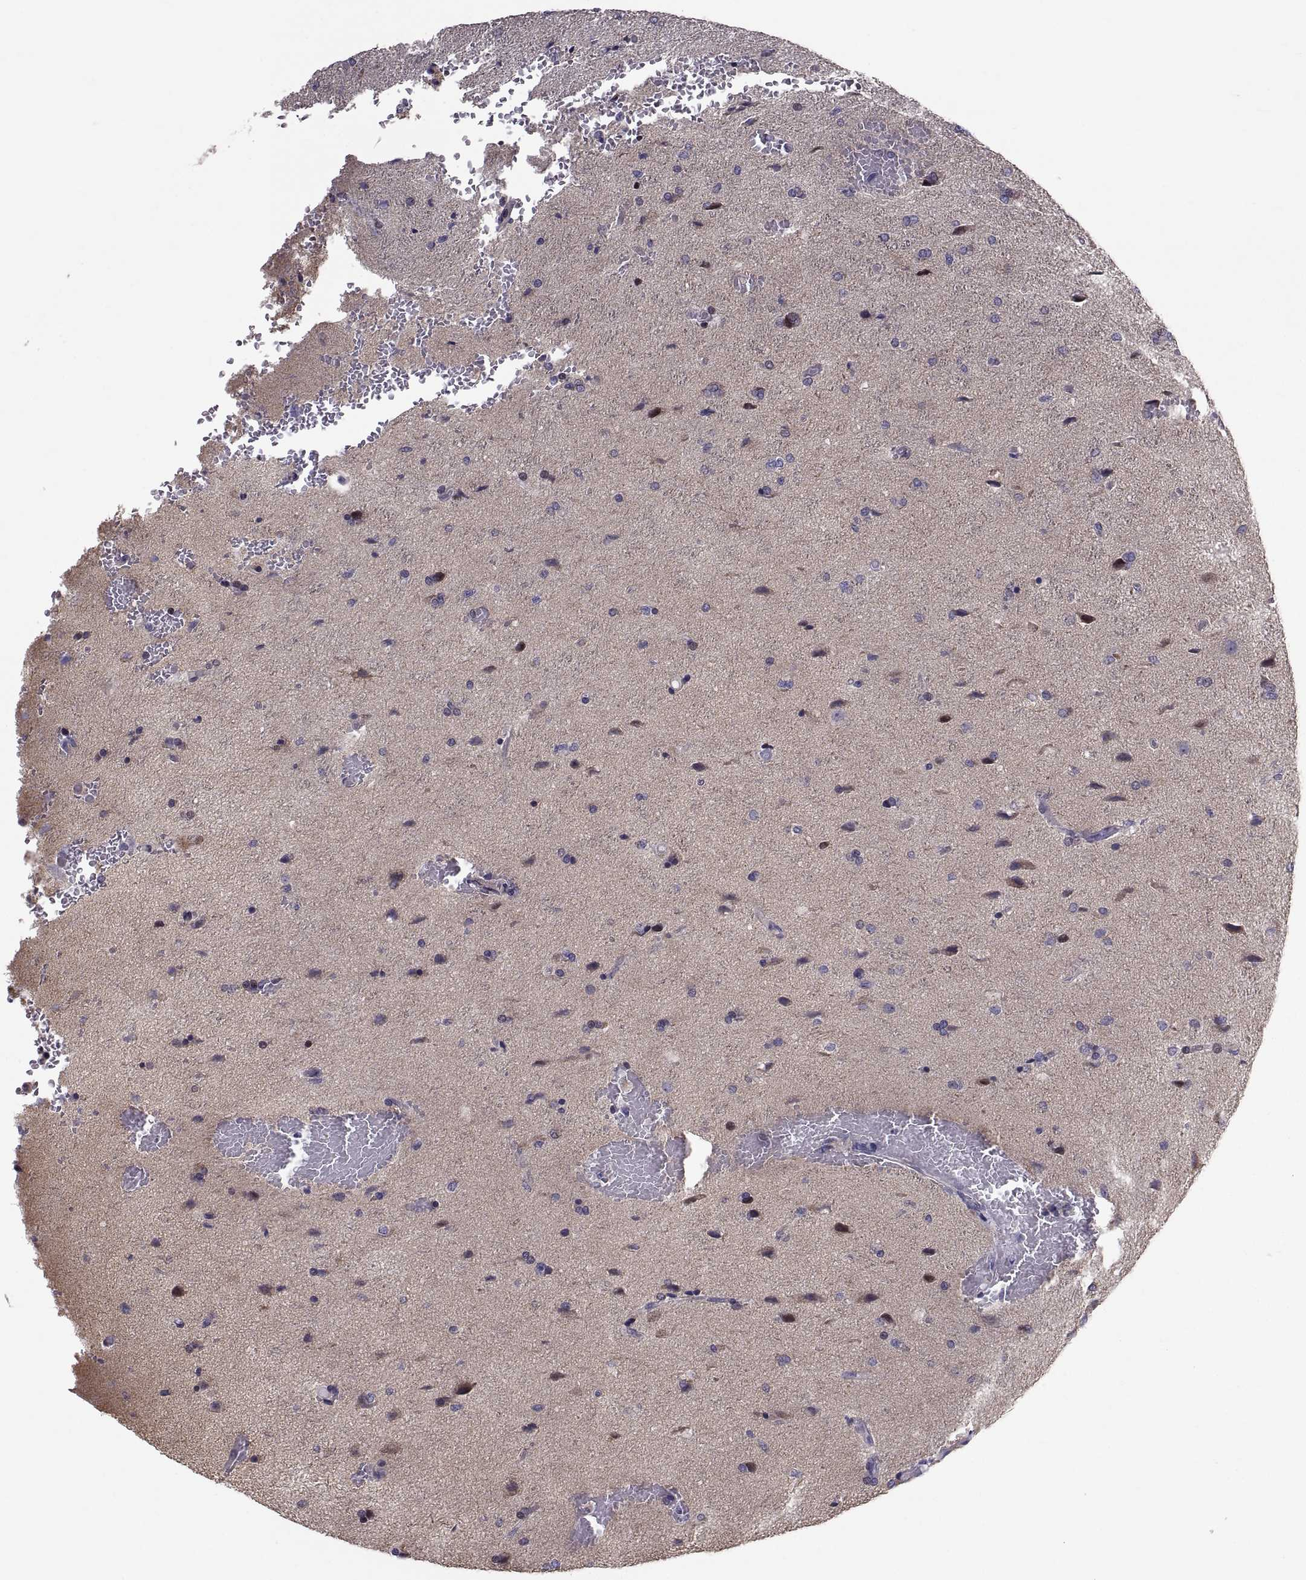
{"staining": {"intensity": "negative", "quantity": "none", "location": "none"}, "tissue": "glioma", "cell_type": "Tumor cells", "image_type": "cancer", "snomed": [{"axis": "morphology", "description": "Glioma, malignant, High grade"}, {"axis": "topography", "description": "Brain"}], "caption": "Immunohistochemistry (IHC) image of neoplastic tissue: human glioma stained with DAB (3,3'-diaminobenzidine) exhibits no significant protein expression in tumor cells.", "gene": "ANO1", "patient": {"sex": "male", "age": 68}}